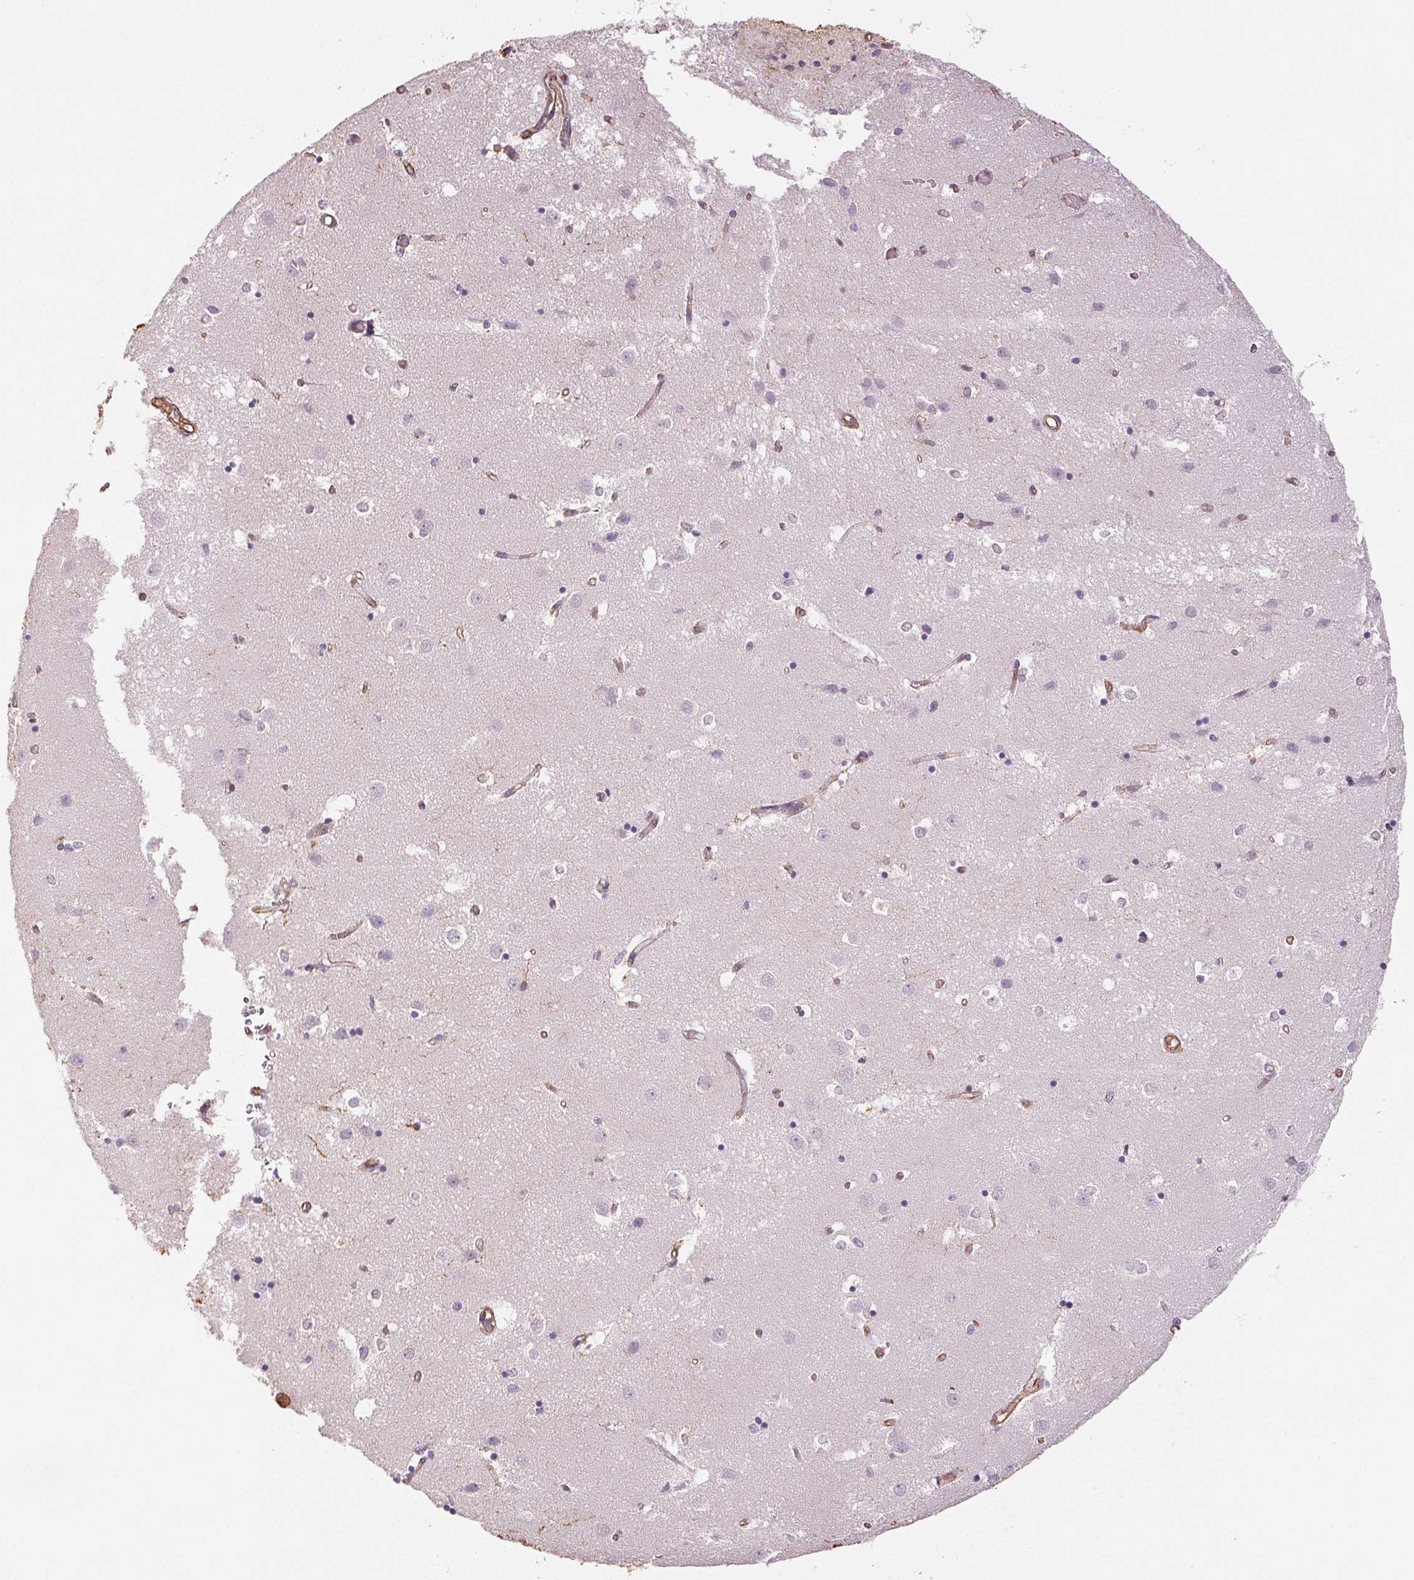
{"staining": {"intensity": "negative", "quantity": "none", "location": "none"}, "tissue": "caudate", "cell_type": "Glial cells", "image_type": "normal", "snomed": [{"axis": "morphology", "description": "Normal tissue, NOS"}, {"axis": "topography", "description": "Lateral ventricle wall"}], "caption": "A high-resolution photomicrograph shows IHC staining of unremarkable caudate, which displays no significant expression in glial cells.", "gene": "COL7A1", "patient": {"sex": "male", "age": 54}}